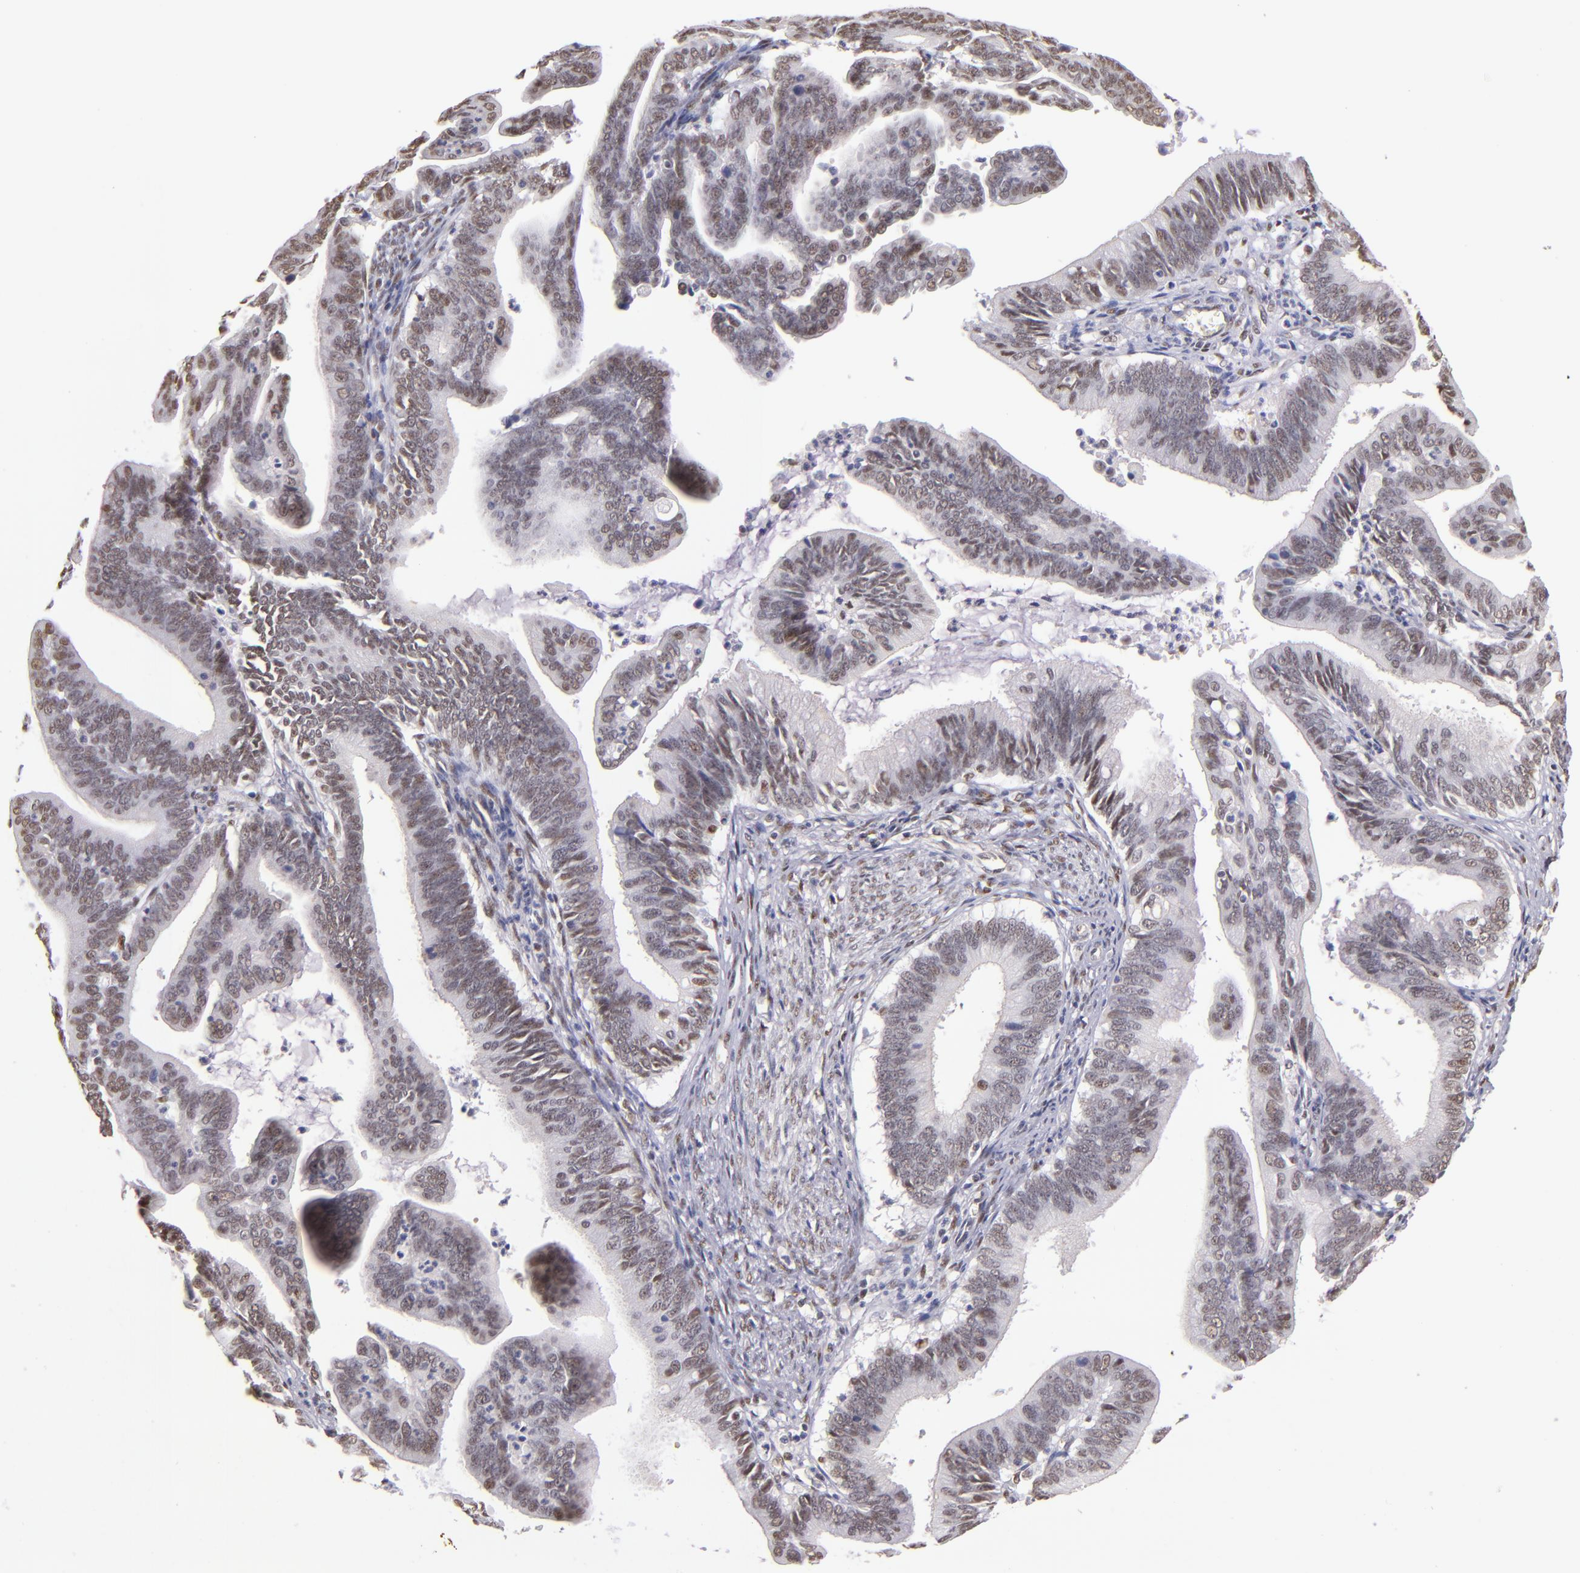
{"staining": {"intensity": "weak", "quantity": "25%-75%", "location": "nuclear"}, "tissue": "cervical cancer", "cell_type": "Tumor cells", "image_type": "cancer", "snomed": [{"axis": "morphology", "description": "Adenocarcinoma, NOS"}, {"axis": "topography", "description": "Cervix"}], "caption": "Immunohistochemistry staining of adenocarcinoma (cervical), which shows low levels of weak nuclear expression in approximately 25%-75% of tumor cells indicating weak nuclear protein expression. The staining was performed using DAB (brown) for protein detection and nuclei were counterstained in hematoxylin (blue).", "gene": "NCOR2", "patient": {"sex": "female", "age": 47}}